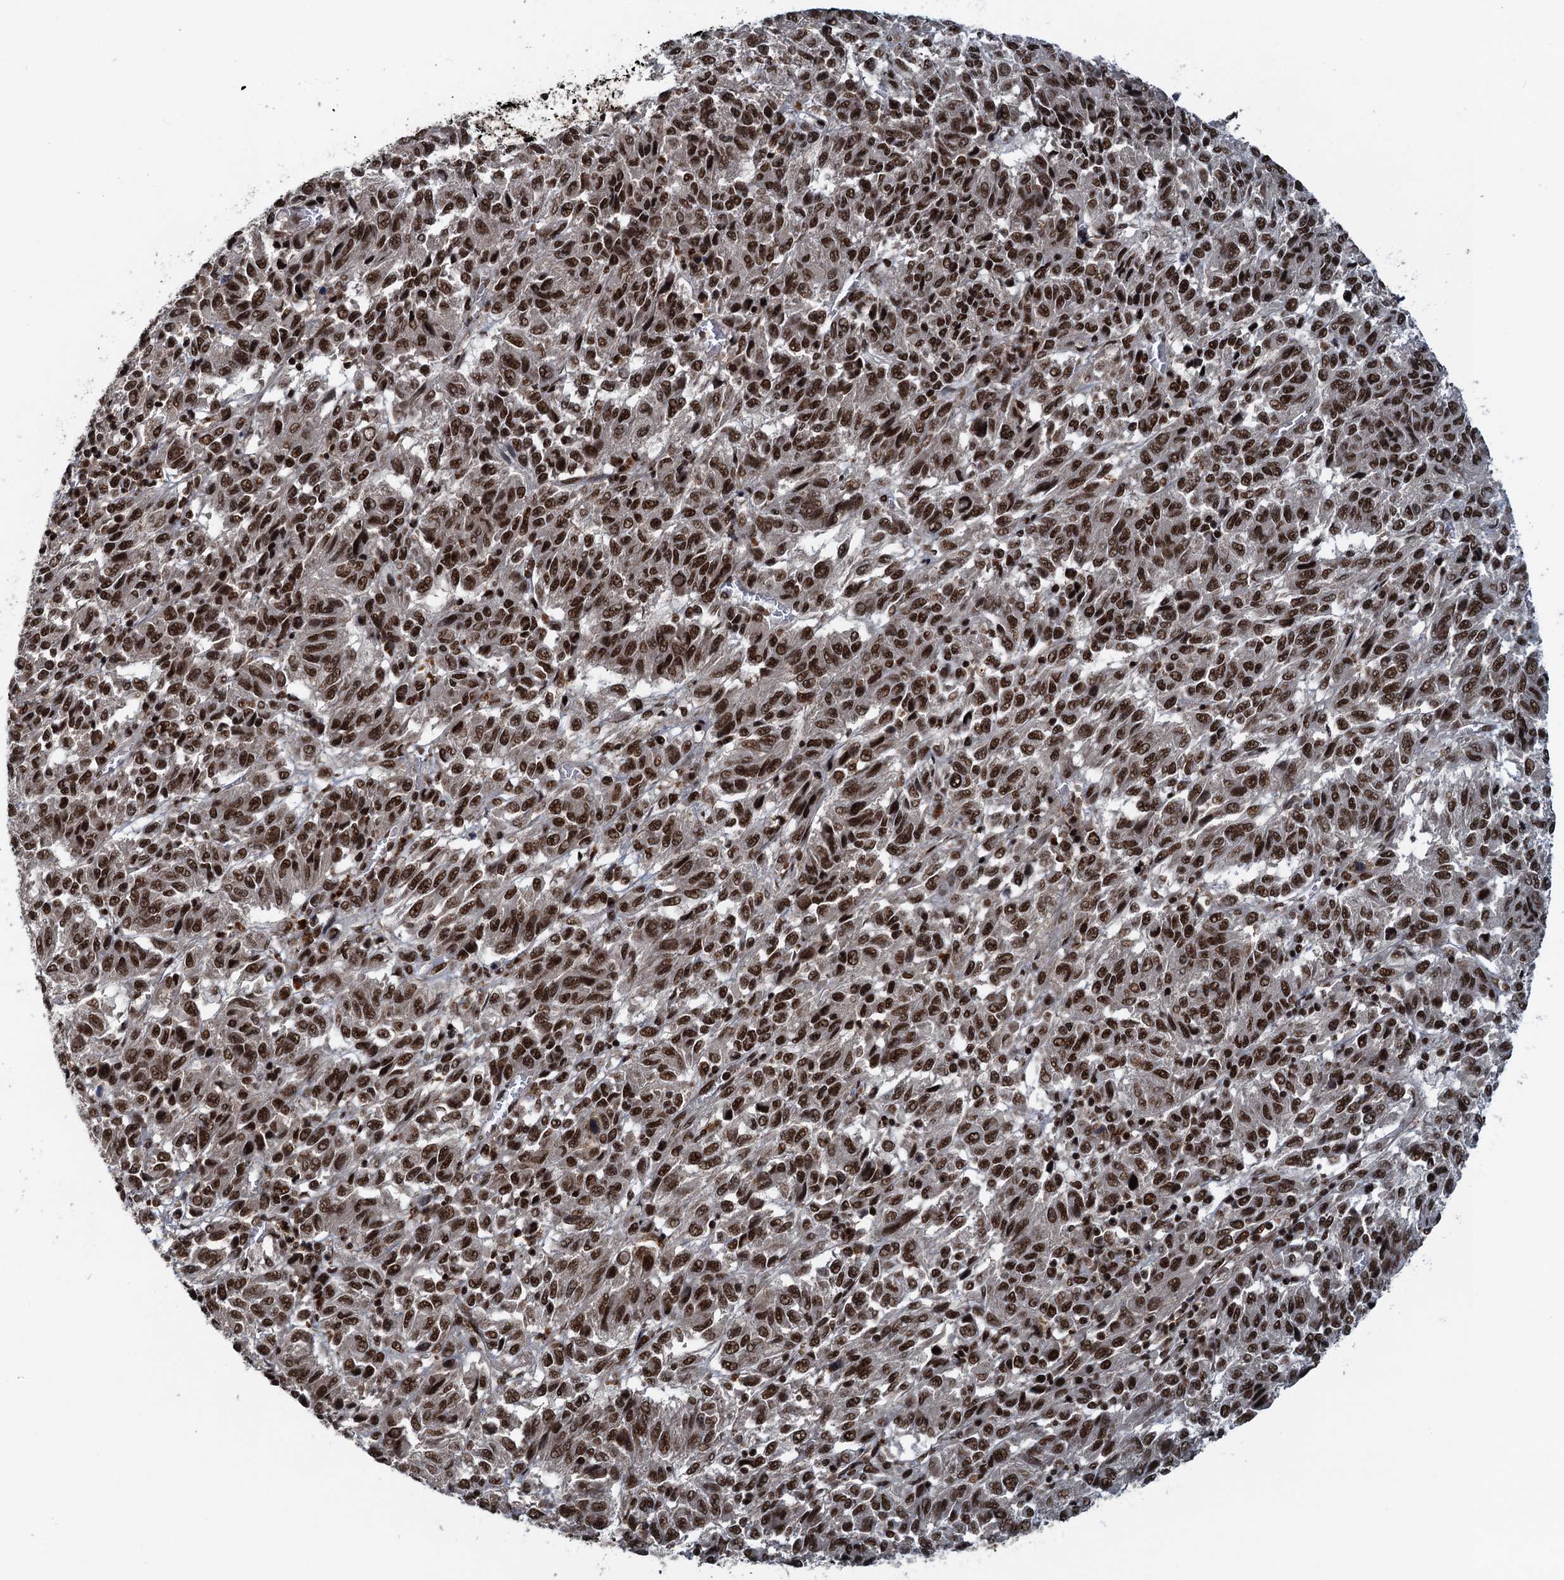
{"staining": {"intensity": "moderate", "quantity": ">75%", "location": "nuclear"}, "tissue": "melanoma", "cell_type": "Tumor cells", "image_type": "cancer", "snomed": [{"axis": "morphology", "description": "Malignant melanoma, Metastatic site"}, {"axis": "topography", "description": "Lung"}], "caption": "Melanoma stained with a brown dye reveals moderate nuclear positive positivity in approximately >75% of tumor cells.", "gene": "ZC3H18", "patient": {"sex": "male", "age": 64}}